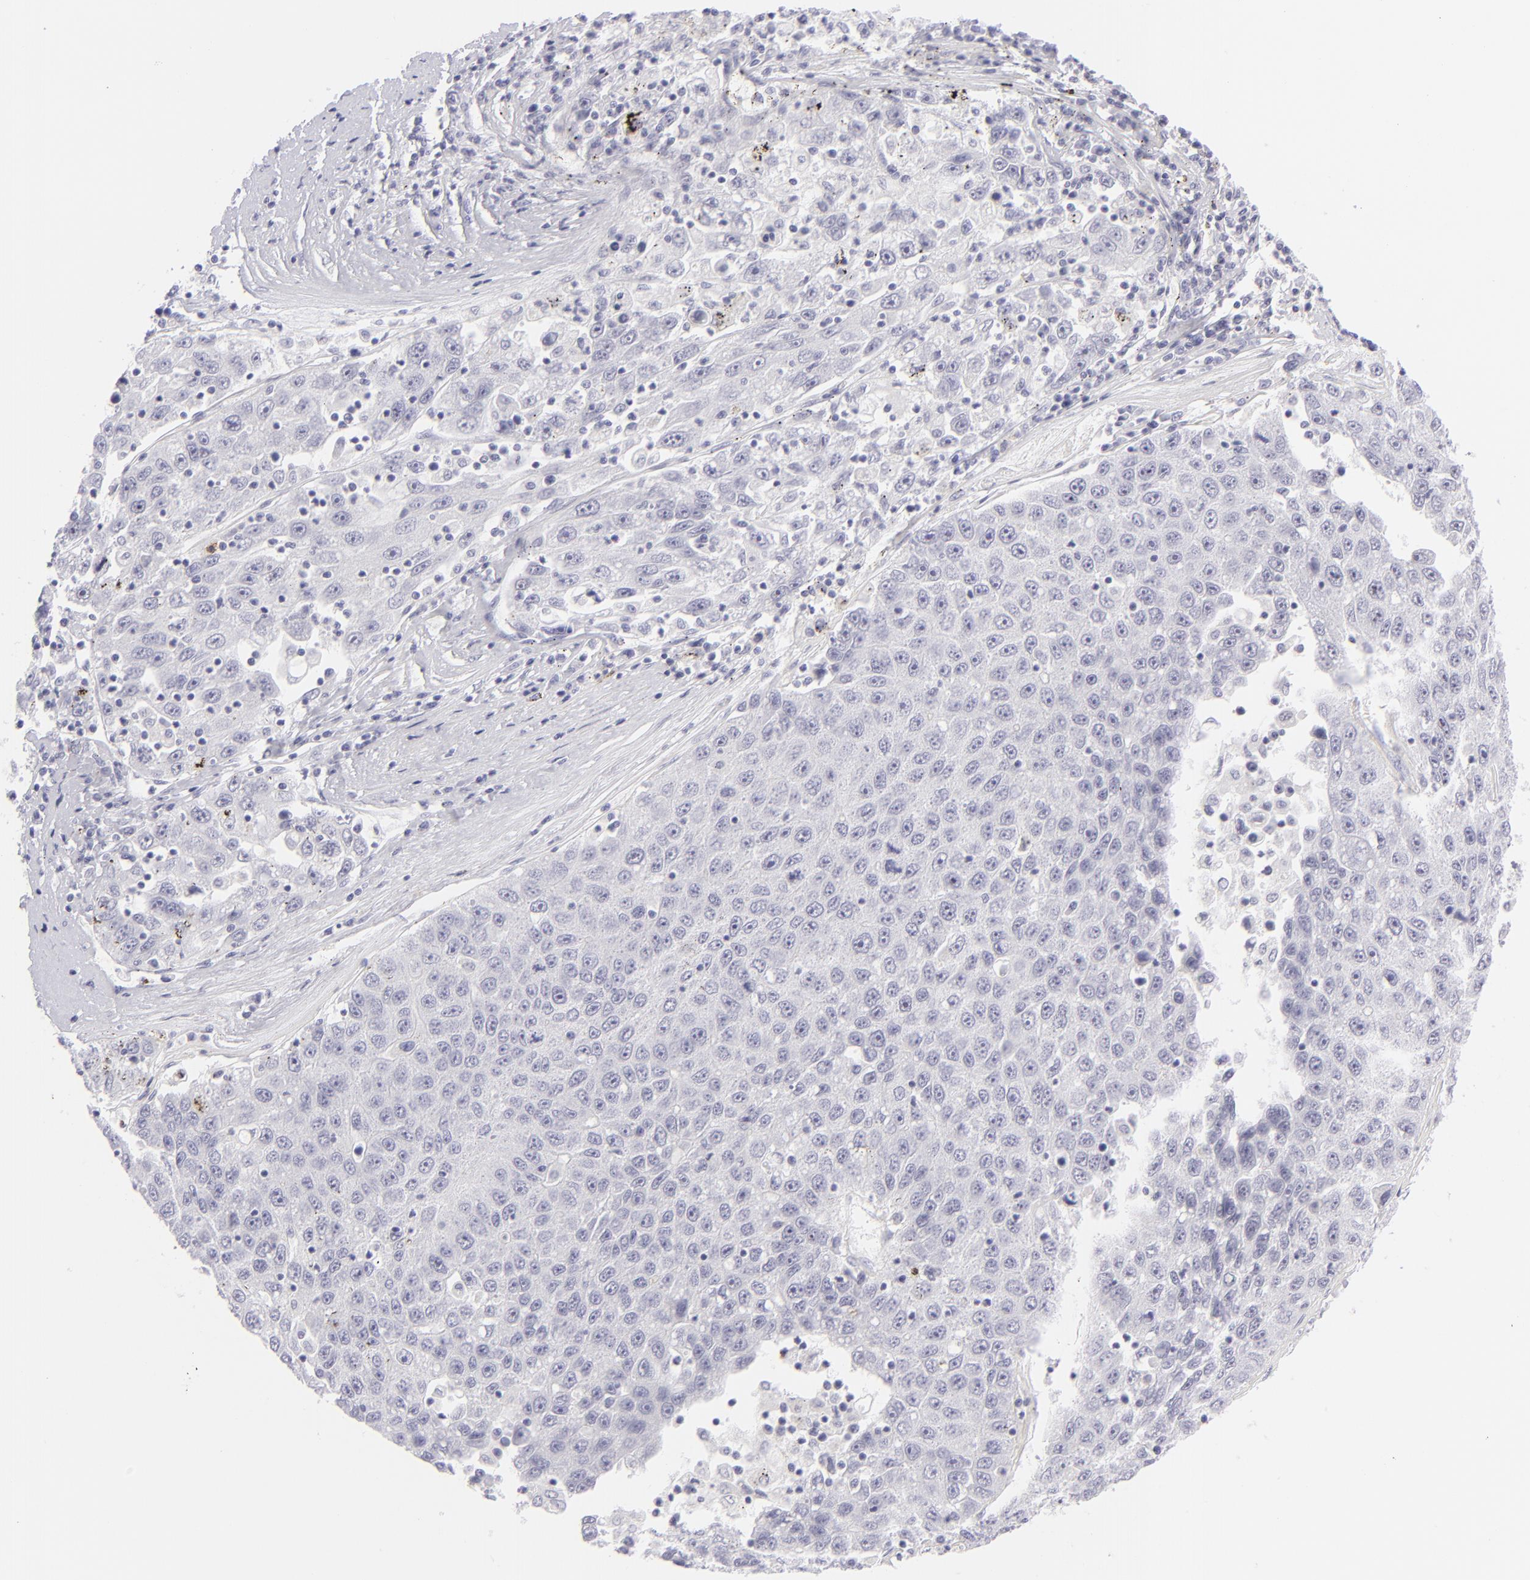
{"staining": {"intensity": "negative", "quantity": "none", "location": "none"}, "tissue": "liver cancer", "cell_type": "Tumor cells", "image_type": "cancer", "snomed": [{"axis": "morphology", "description": "Carcinoma, Hepatocellular, NOS"}, {"axis": "topography", "description": "Liver"}], "caption": "Histopathology image shows no protein staining in tumor cells of hepatocellular carcinoma (liver) tissue.", "gene": "FCER2", "patient": {"sex": "male", "age": 49}}